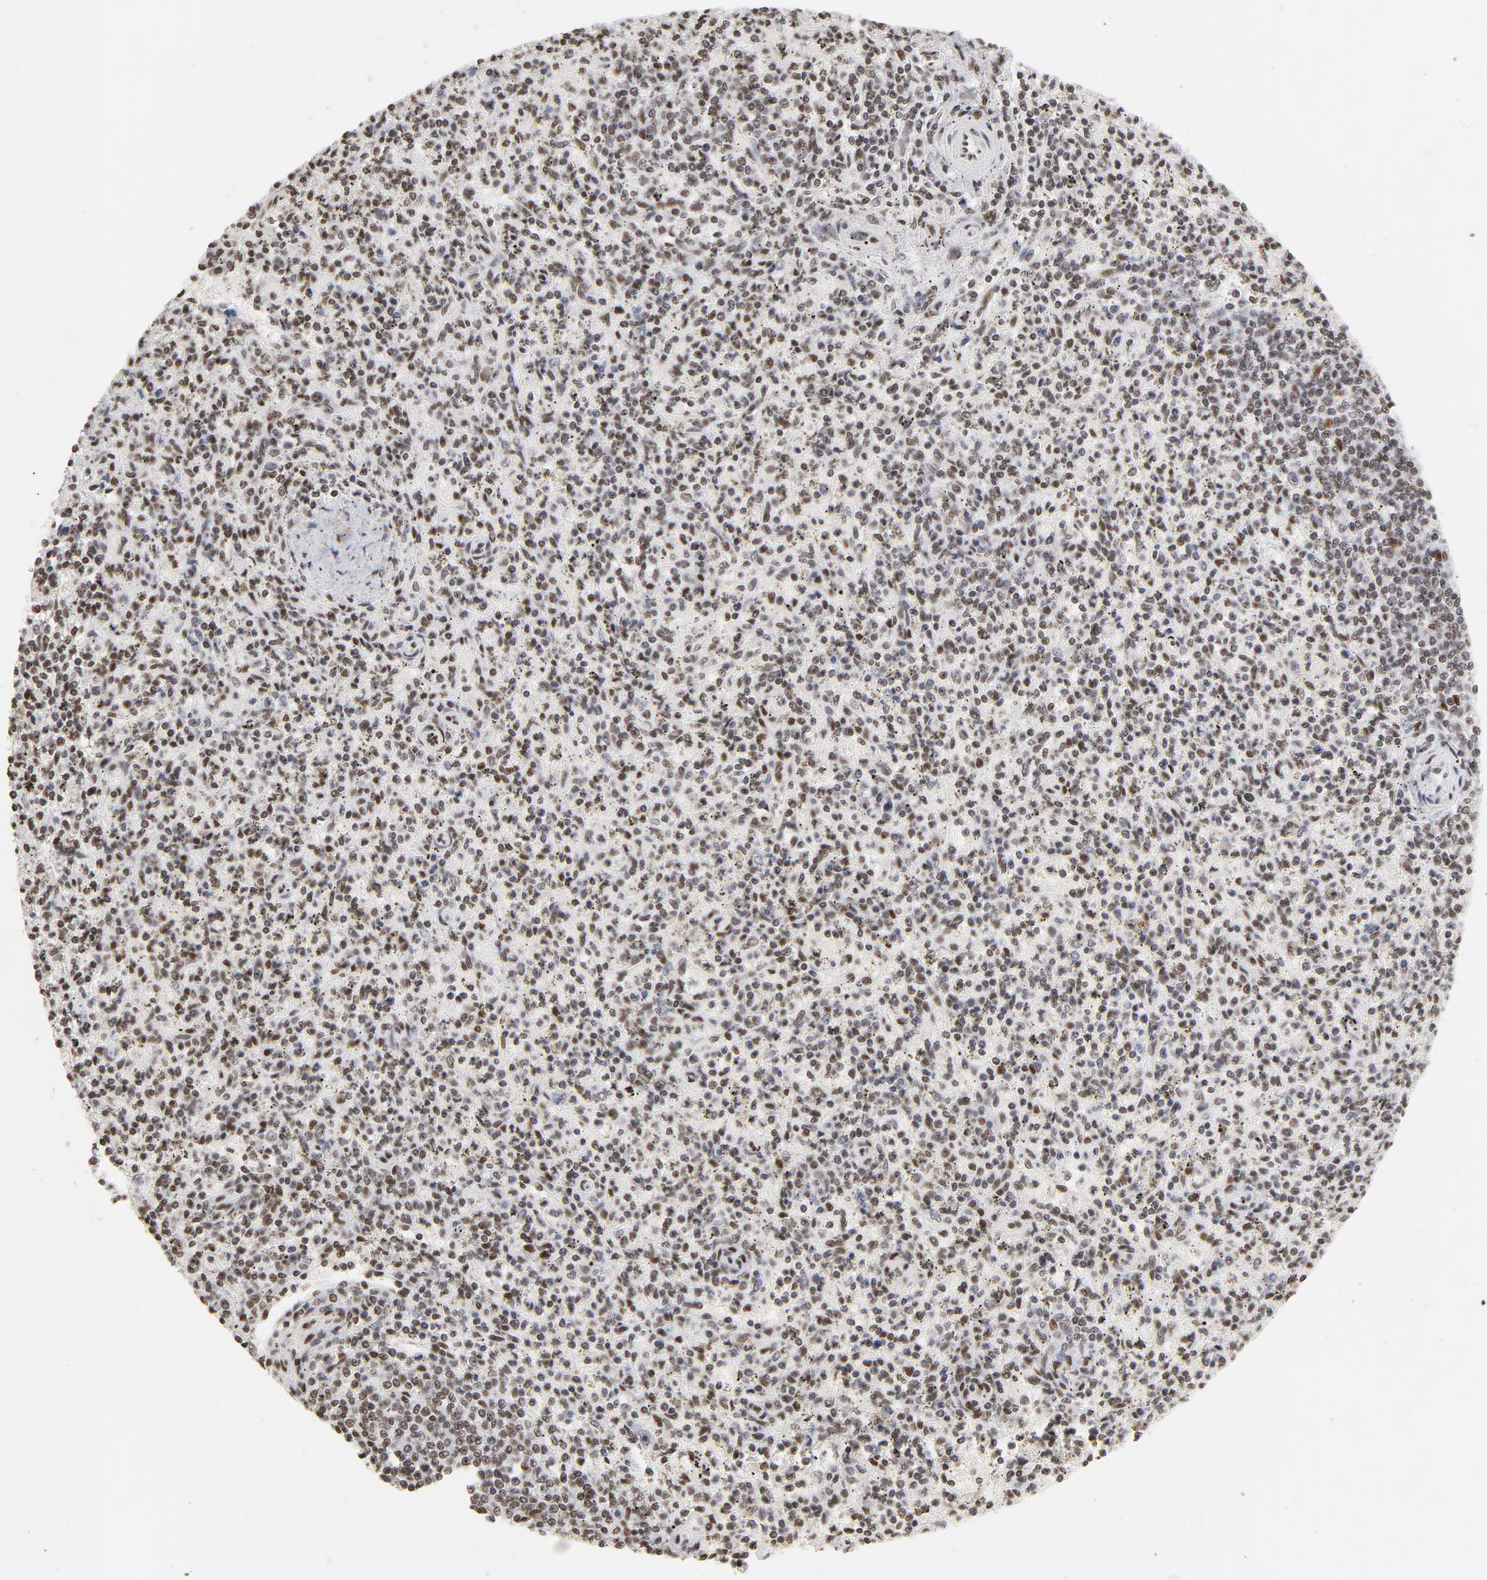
{"staining": {"intensity": "moderate", "quantity": ">75%", "location": "nuclear"}, "tissue": "spleen", "cell_type": "Cells in red pulp", "image_type": "normal", "snomed": [{"axis": "morphology", "description": "Normal tissue, NOS"}, {"axis": "topography", "description": "Spleen"}], "caption": "Protein expression analysis of benign spleen reveals moderate nuclear positivity in about >75% of cells in red pulp. The staining is performed using DAB brown chromogen to label protein expression. The nuclei are counter-stained blue using hematoxylin.", "gene": "TP53BP1", "patient": {"sex": "male", "age": 72}}